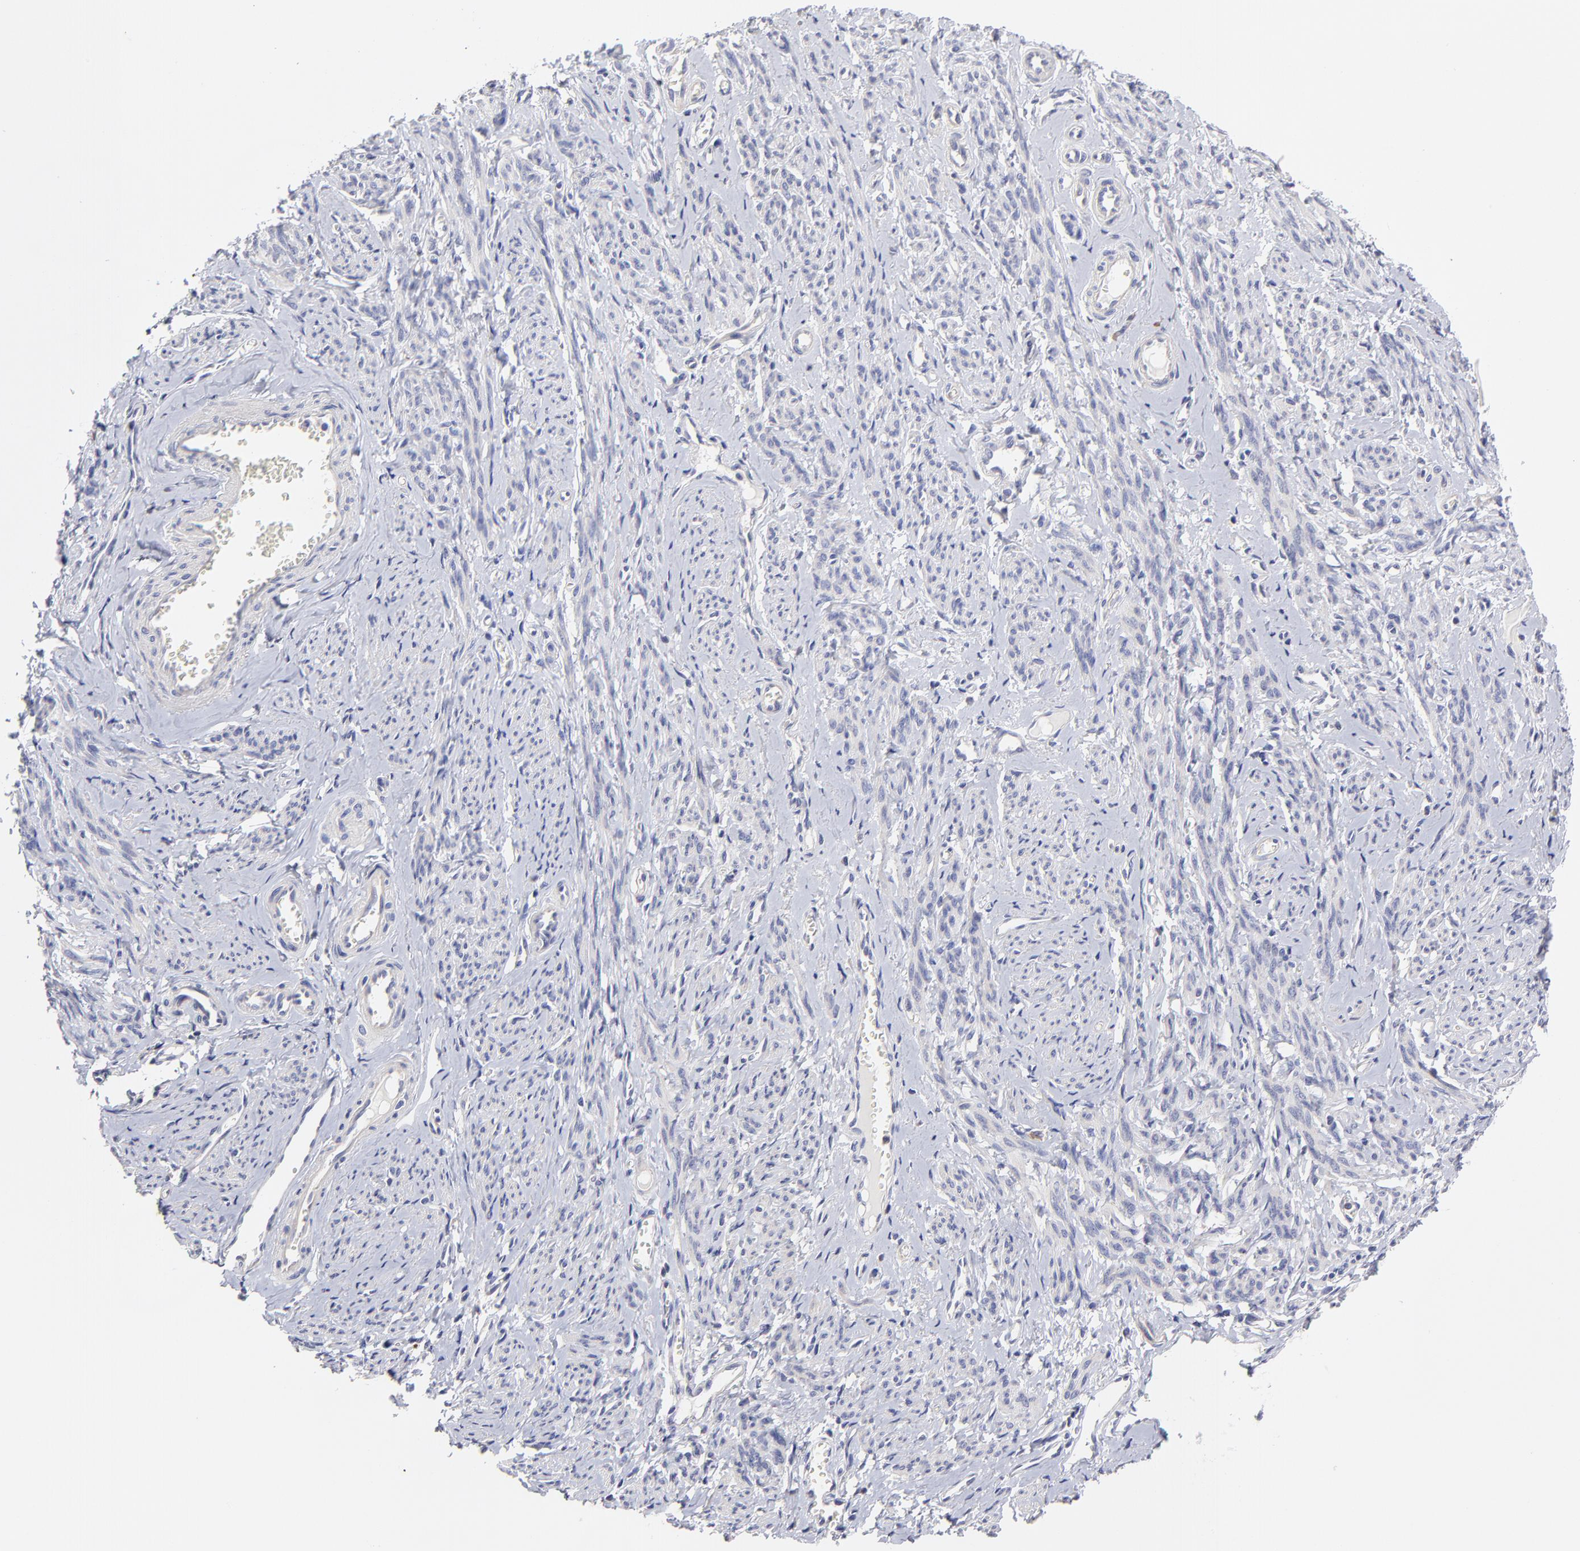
{"staining": {"intensity": "negative", "quantity": "none", "location": "none"}, "tissue": "smooth muscle", "cell_type": "Smooth muscle cells", "image_type": "normal", "snomed": [{"axis": "morphology", "description": "Normal tissue, NOS"}, {"axis": "topography", "description": "Cervix"}, {"axis": "topography", "description": "Endometrium"}], "caption": "This micrograph is of normal smooth muscle stained with IHC to label a protein in brown with the nuclei are counter-stained blue. There is no expression in smooth muscle cells. (DAB immunohistochemistry with hematoxylin counter stain).", "gene": "GCSAM", "patient": {"sex": "female", "age": 65}}